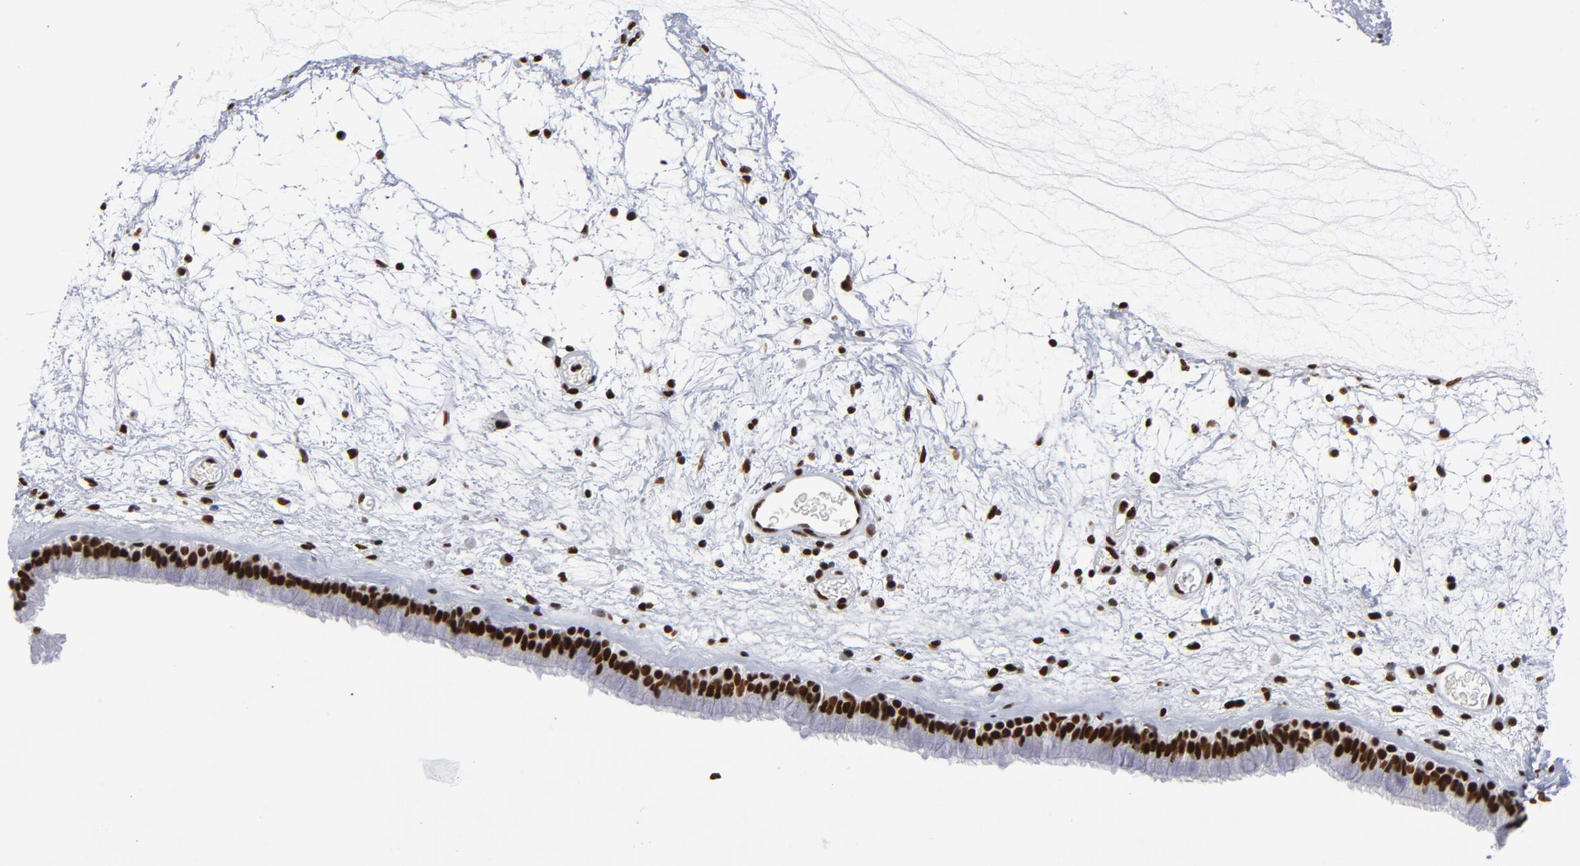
{"staining": {"intensity": "strong", "quantity": ">75%", "location": "nuclear"}, "tissue": "nasopharynx", "cell_type": "Respiratory epithelial cells", "image_type": "normal", "snomed": [{"axis": "morphology", "description": "Normal tissue, NOS"}, {"axis": "morphology", "description": "Inflammation, NOS"}, {"axis": "topography", "description": "Nasopharynx"}], "caption": "Protein analysis of normal nasopharynx shows strong nuclear staining in approximately >75% of respiratory epithelial cells. (DAB (3,3'-diaminobenzidine) = brown stain, brightfield microscopy at high magnification).", "gene": "TOP2B", "patient": {"sex": "male", "age": 48}}